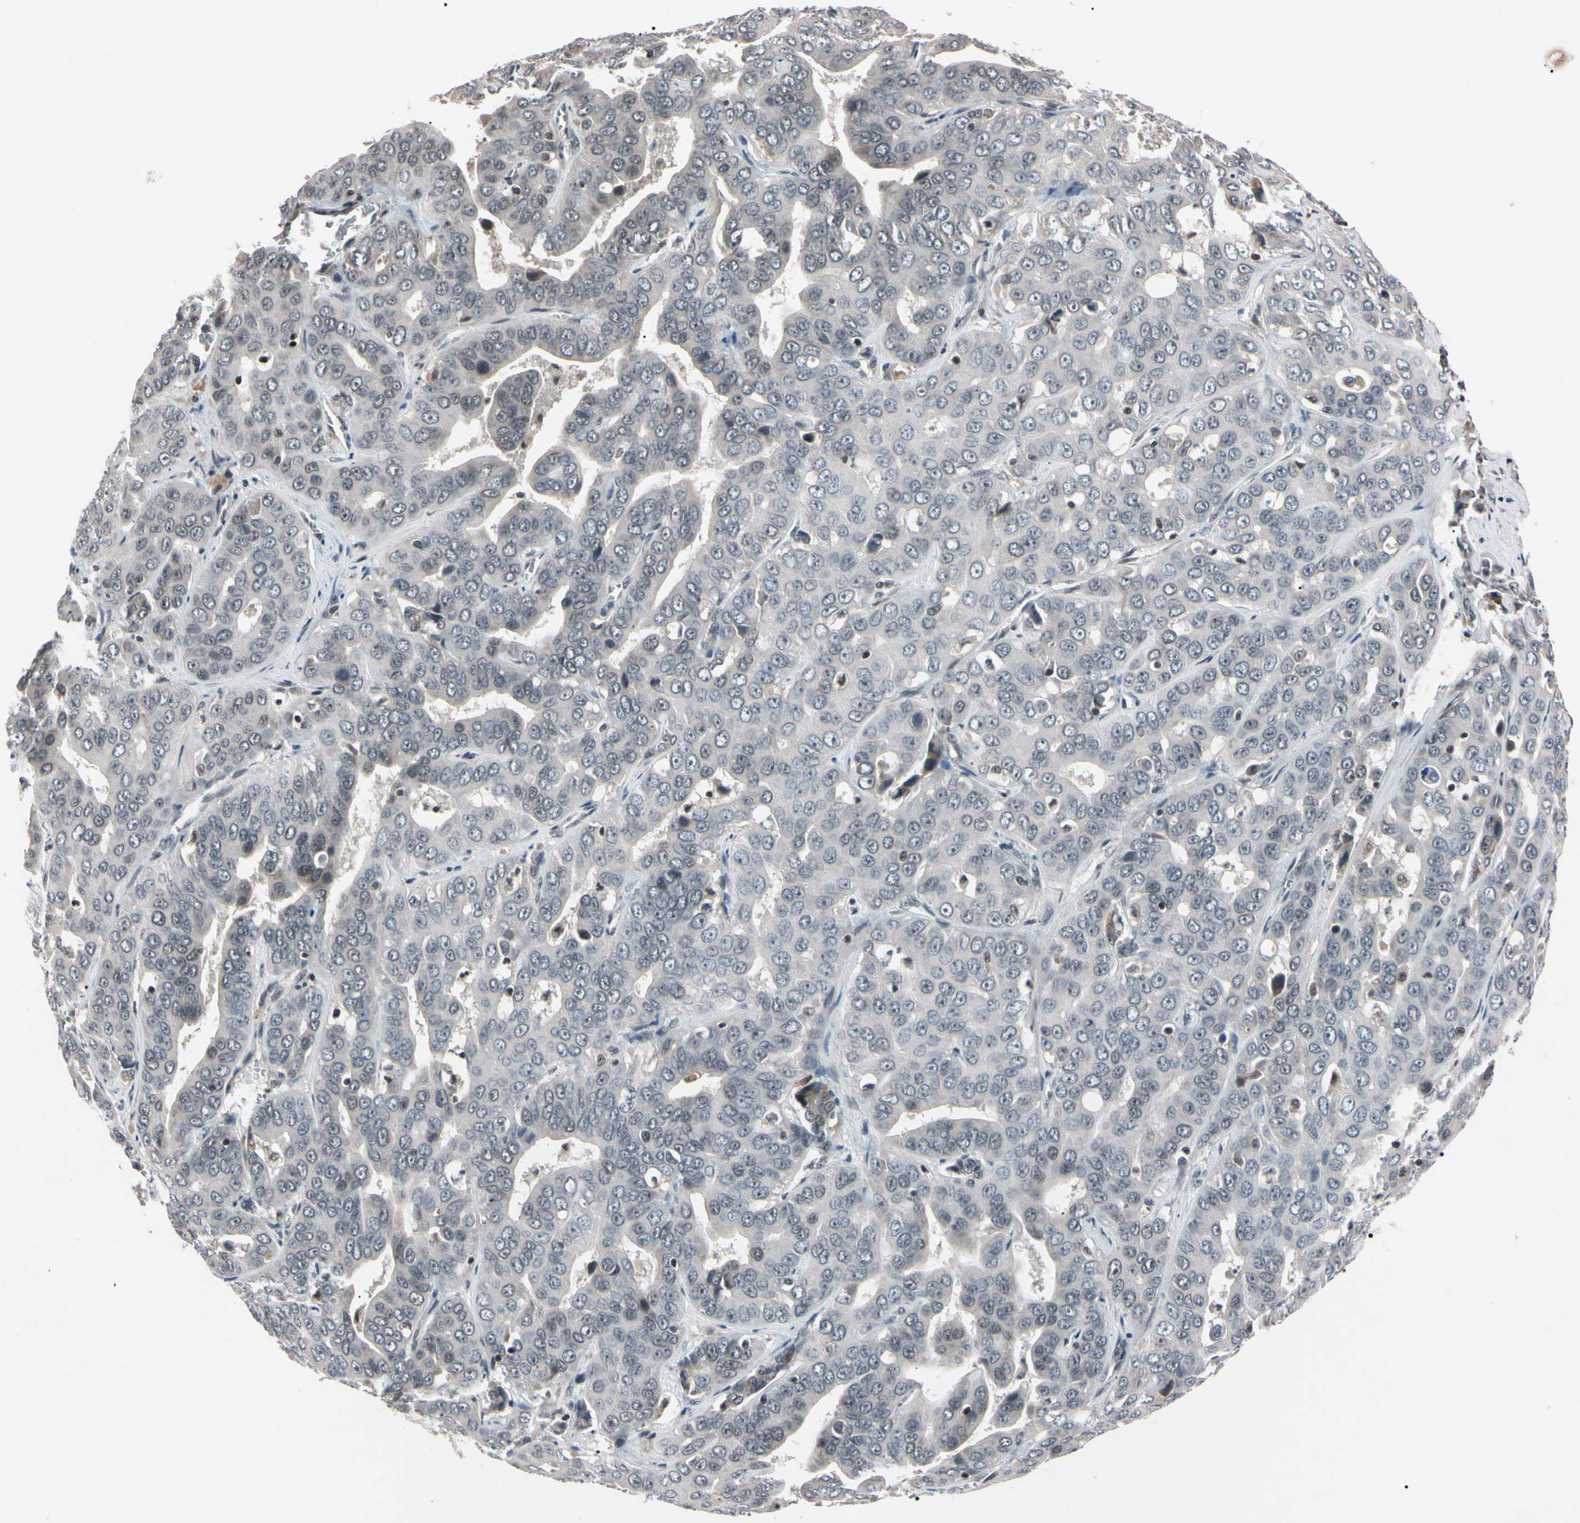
{"staining": {"intensity": "negative", "quantity": "none", "location": "none"}, "tissue": "liver cancer", "cell_type": "Tumor cells", "image_type": "cancer", "snomed": [{"axis": "morphology", "description": "Cholangiocarcinoma"}, {"axis": "topography", "description": "Liver"}], "caption": "Tumor cells show no significant expression in liver cholangiocarcinoma.", "gene": "YY1", "patient": {"sex": "female", "age": 52}}